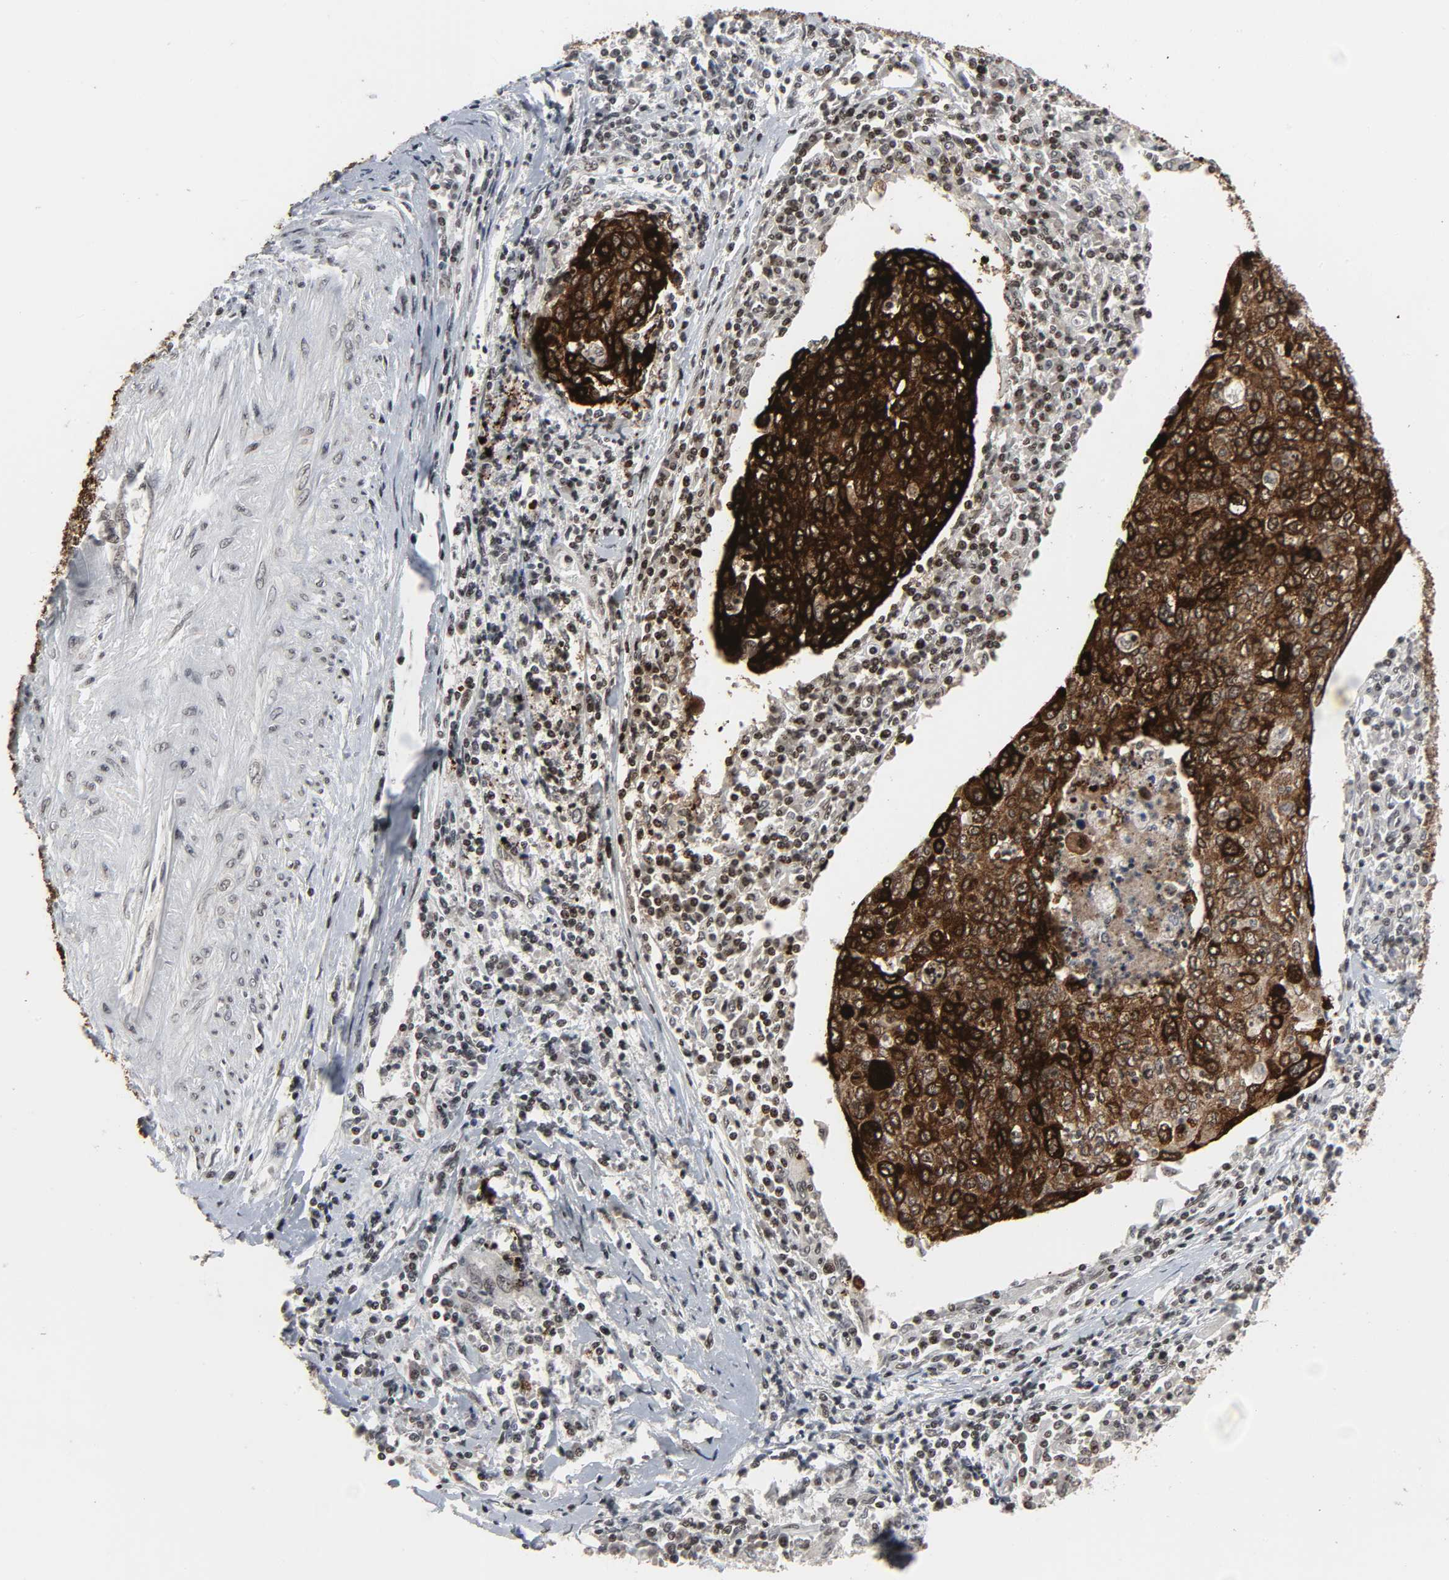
{"staining": {"intensity": "strong", "quantity": ">75%", "location": "cytoplasmic/membranous"}, "tissue": "cervical cancer", "cell_type": "Tumor cells", "image_type": "cancer", "snomed": [{"axis": "morphology", "description": "Squamous cell carcinoma, NOS"}, {"axis": "topography", "description": "Cervix"}], "caption": "Immunohistochemistry (IHC) of cervical cancer (squamous cell carcinoma) exhibits high levels of strong cytoplasmic/membranous positivity in about >75% of tumor cells.", "gene": "MUC1", "patient": {"sex": "female", "age": 40}}